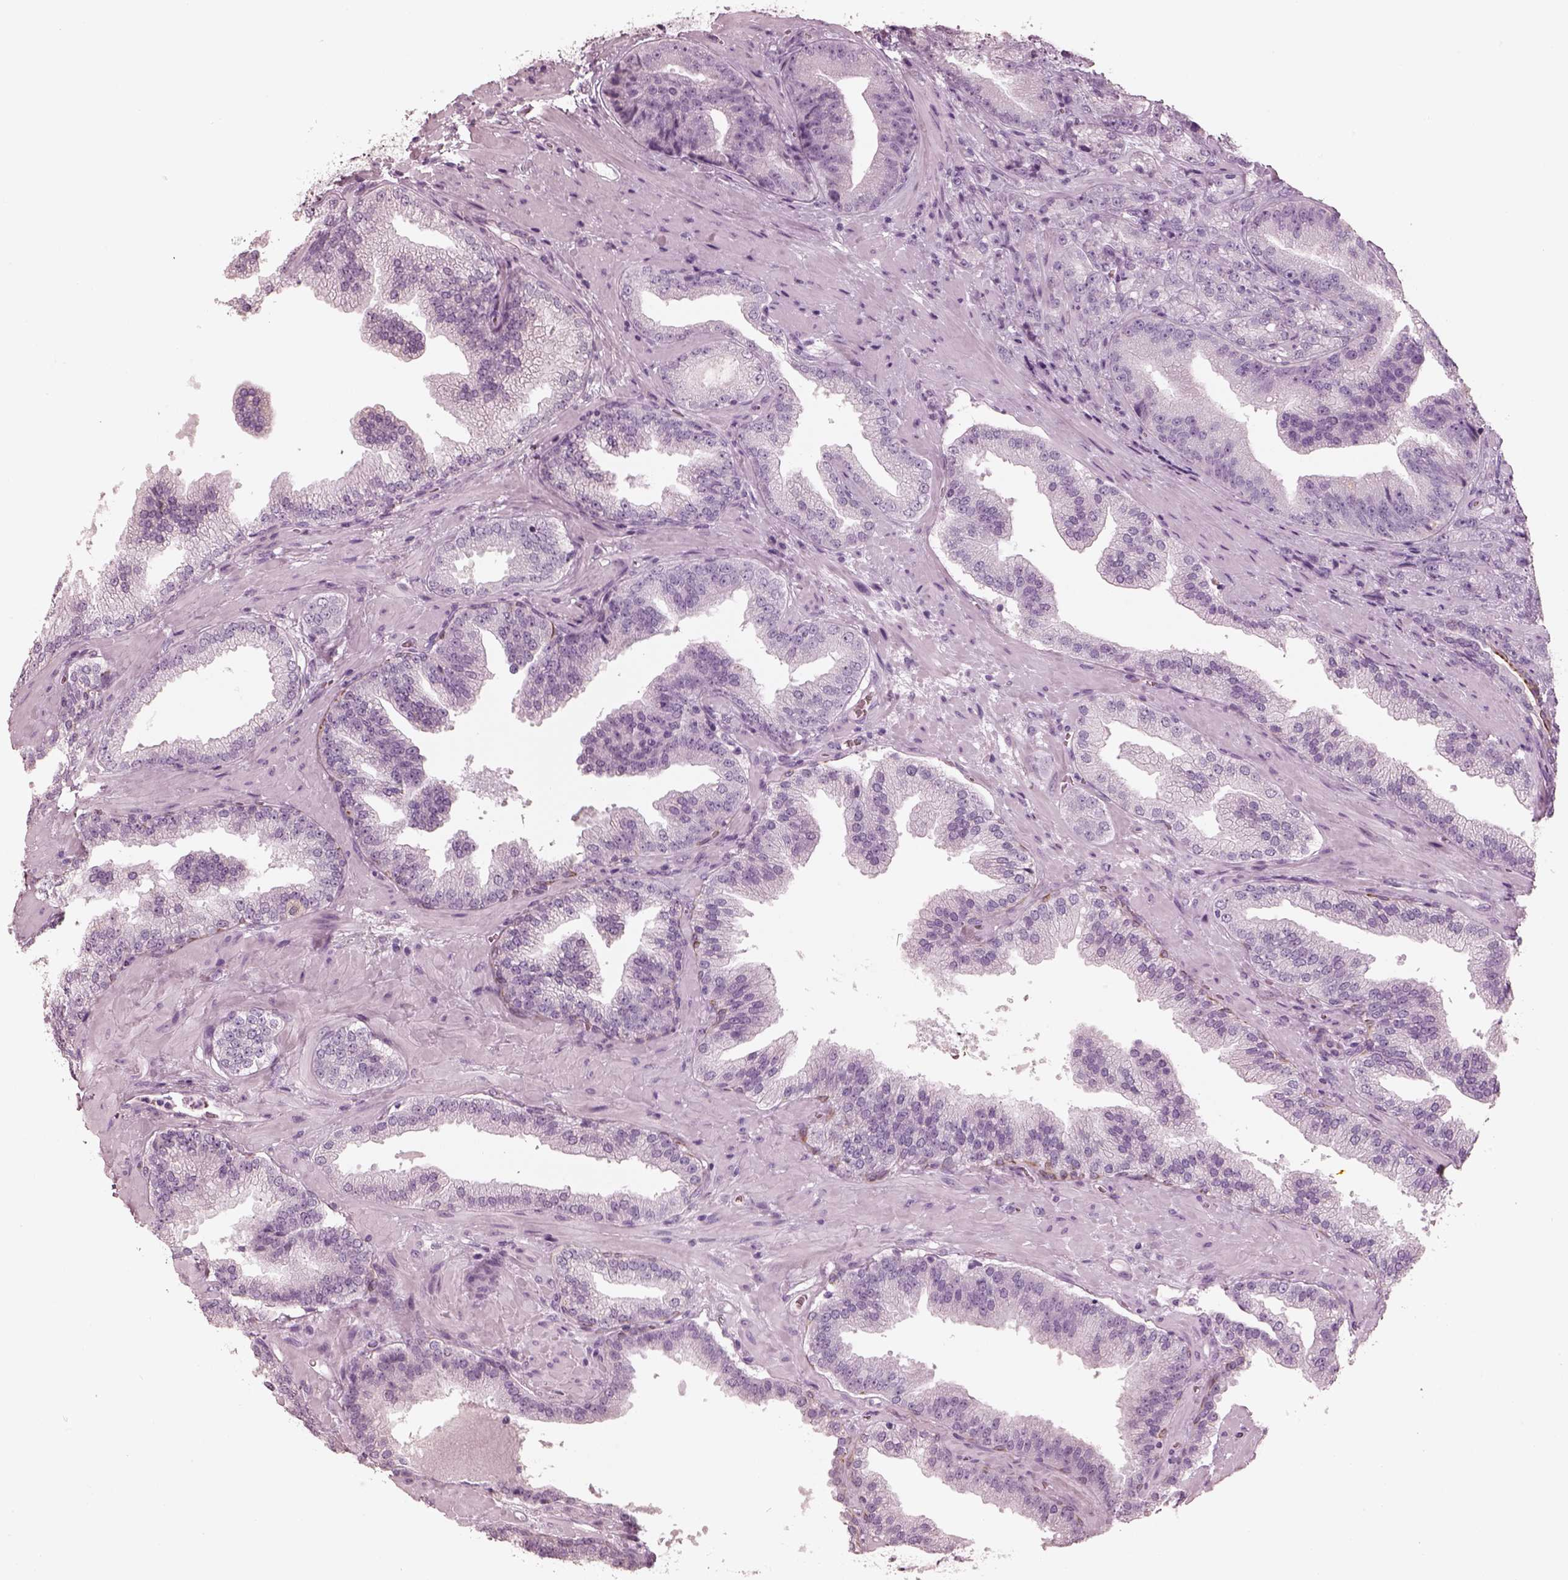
{"staining": {"intensity": "negative", "quantity": "none", "location": "none"}, "tissue": "prostate cancer", "cell_type": "Tumor cells", "image_type": "cancer", "snomed": [{"axis": "morphology", "description": "Adenocarcinoma, NOS"}, {"axis": "topography", "description": "Prostate"}], "caption": "This is an immunohistochemistry (IHC) histopathology image of human adenocarcinoma (prostate). There is no expression in tumor cells.", "gene": "PON3", "patient": {"sex": "male", "age": 63}}